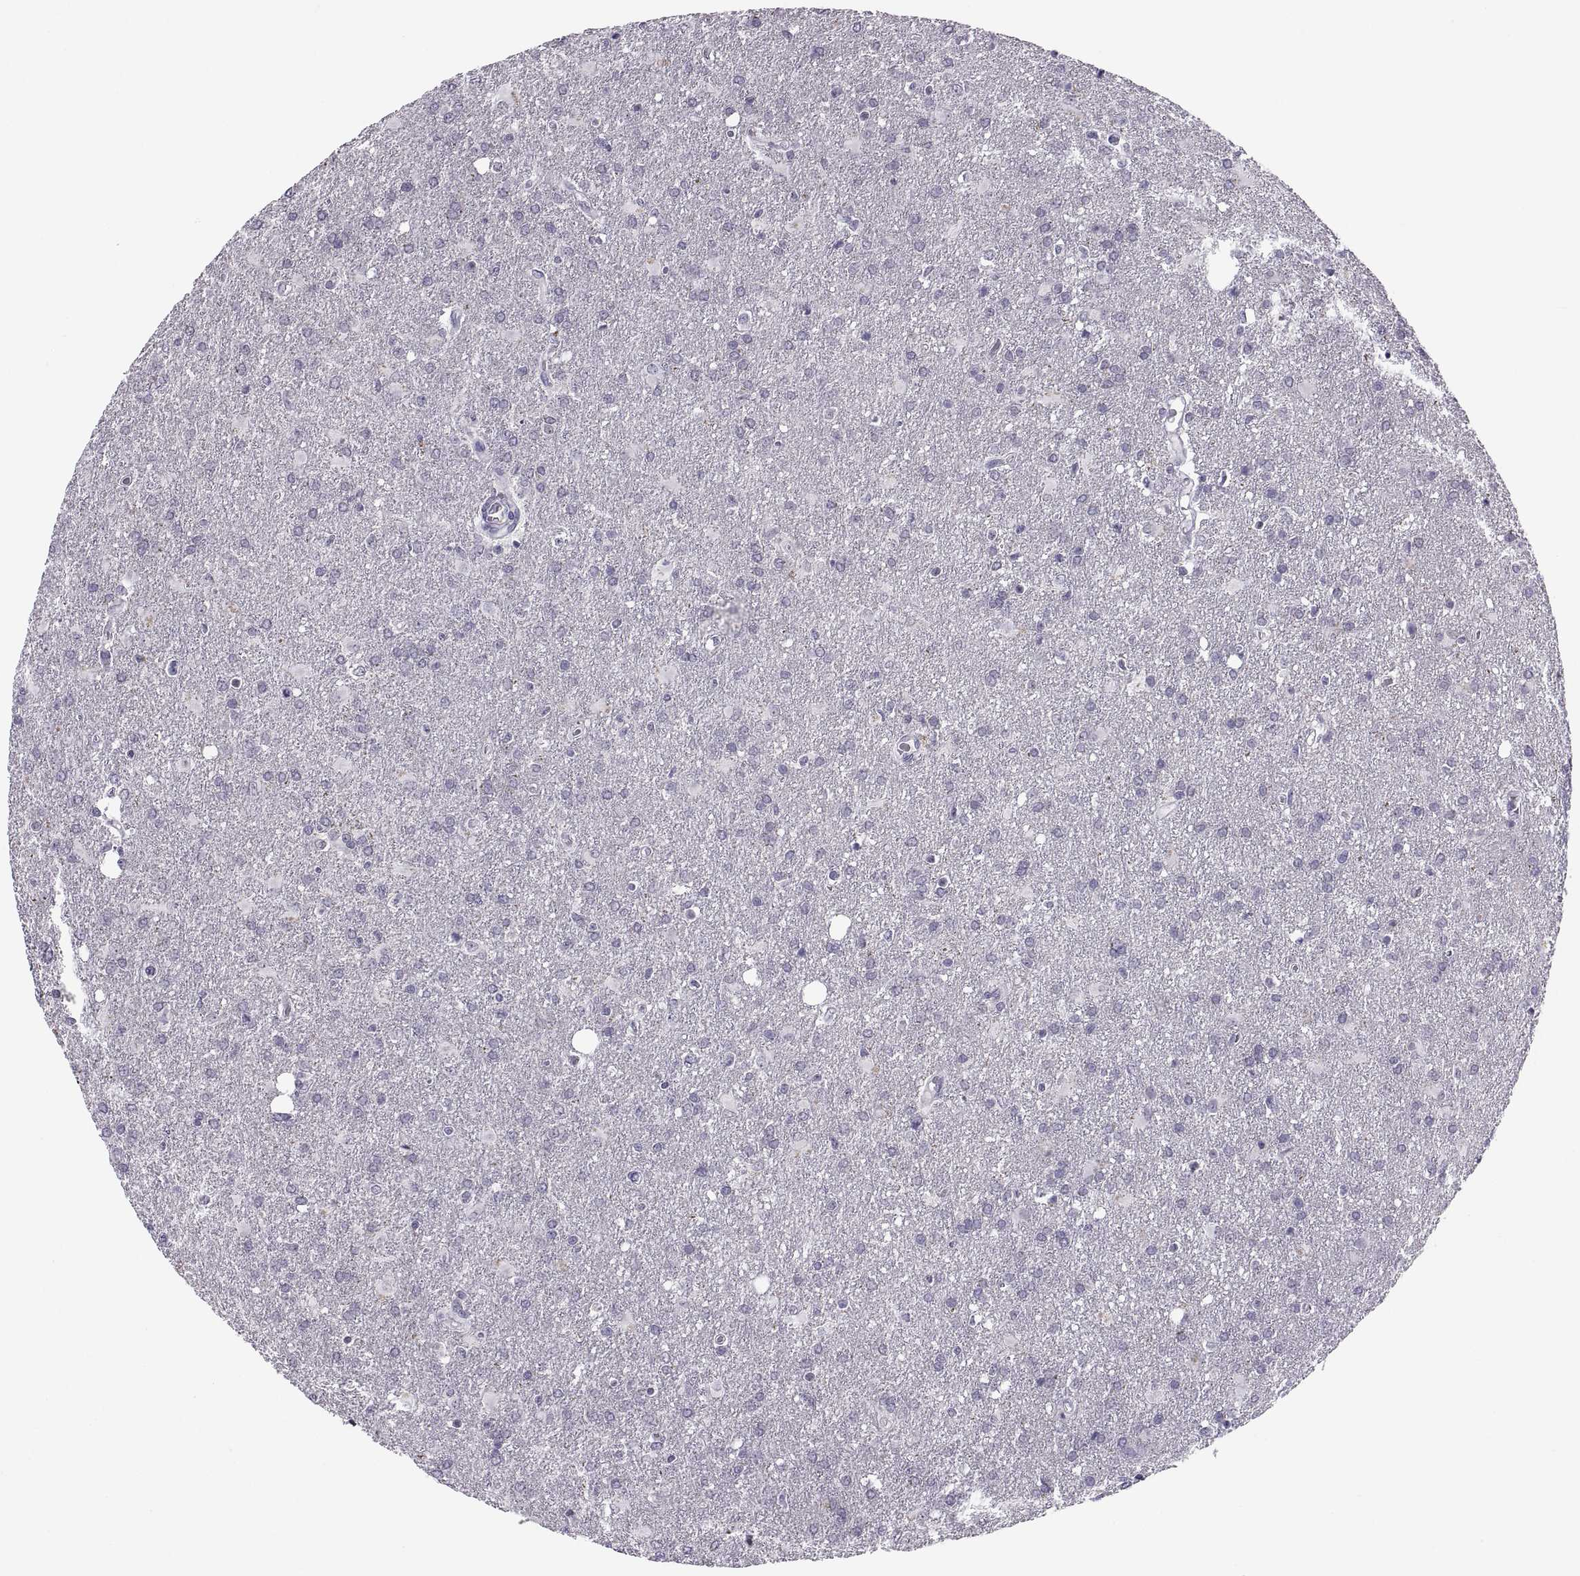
{"staining": {"intensity": "negative", "quantity": "none", "location": "none"}, "tissue": "glioma", "cell_type": "Tumor cells", "image_type": "cancer", "snomed": [{"axis": "morphology", "description": "Glioma, malignant, High grade"}, {"axis": "topography", "description": "Brain"}], "caption": "Glioma was stained to show a protein in brown. There is no significant positivity in tumor cells.", "gene": "TTC21A", "patient": {"sex": "male", "age": 68}}